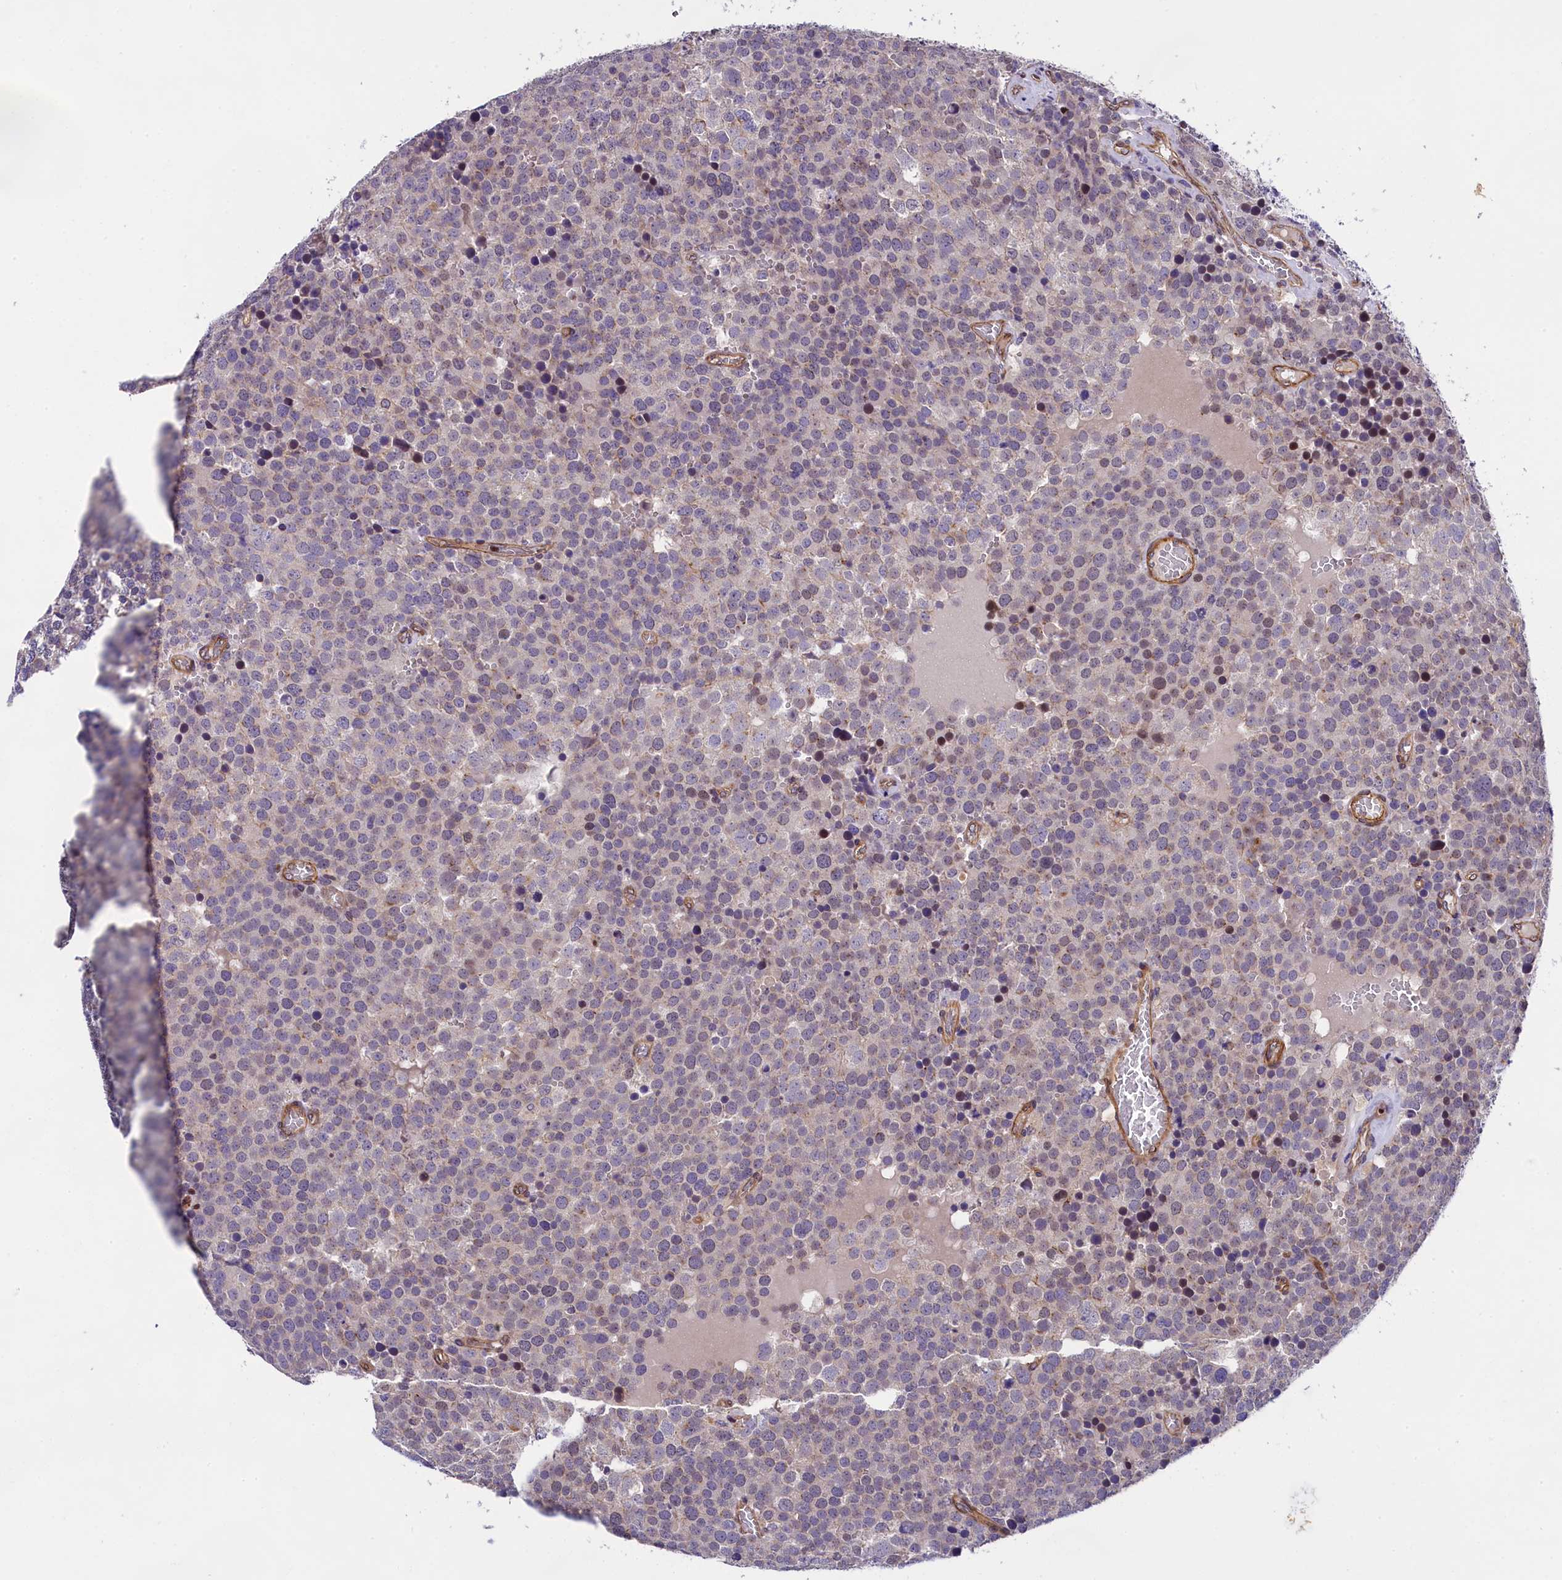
{"staining": {"intensity": "negative", "quantity": "none", "location": "none"}, "tissue": "testis cancer", "cell_type": "Tumor cells", "image_type": "cancer", "snomed": [{"axis": "morphology", "description": "Seminoma, NOS"}, {"axis": "topography", "description": "Testis"}], "caption": "A high-resolution photomicrograph shows immunohistochemistry (IHC) staining of testis cancer (seminoma), which shows no significant staining in tumor cells. (Immunohistochemistry, brightfield microscopy, high magnification).", "gene": "SP4", "patient": {"sex": "male", "age": 71}}